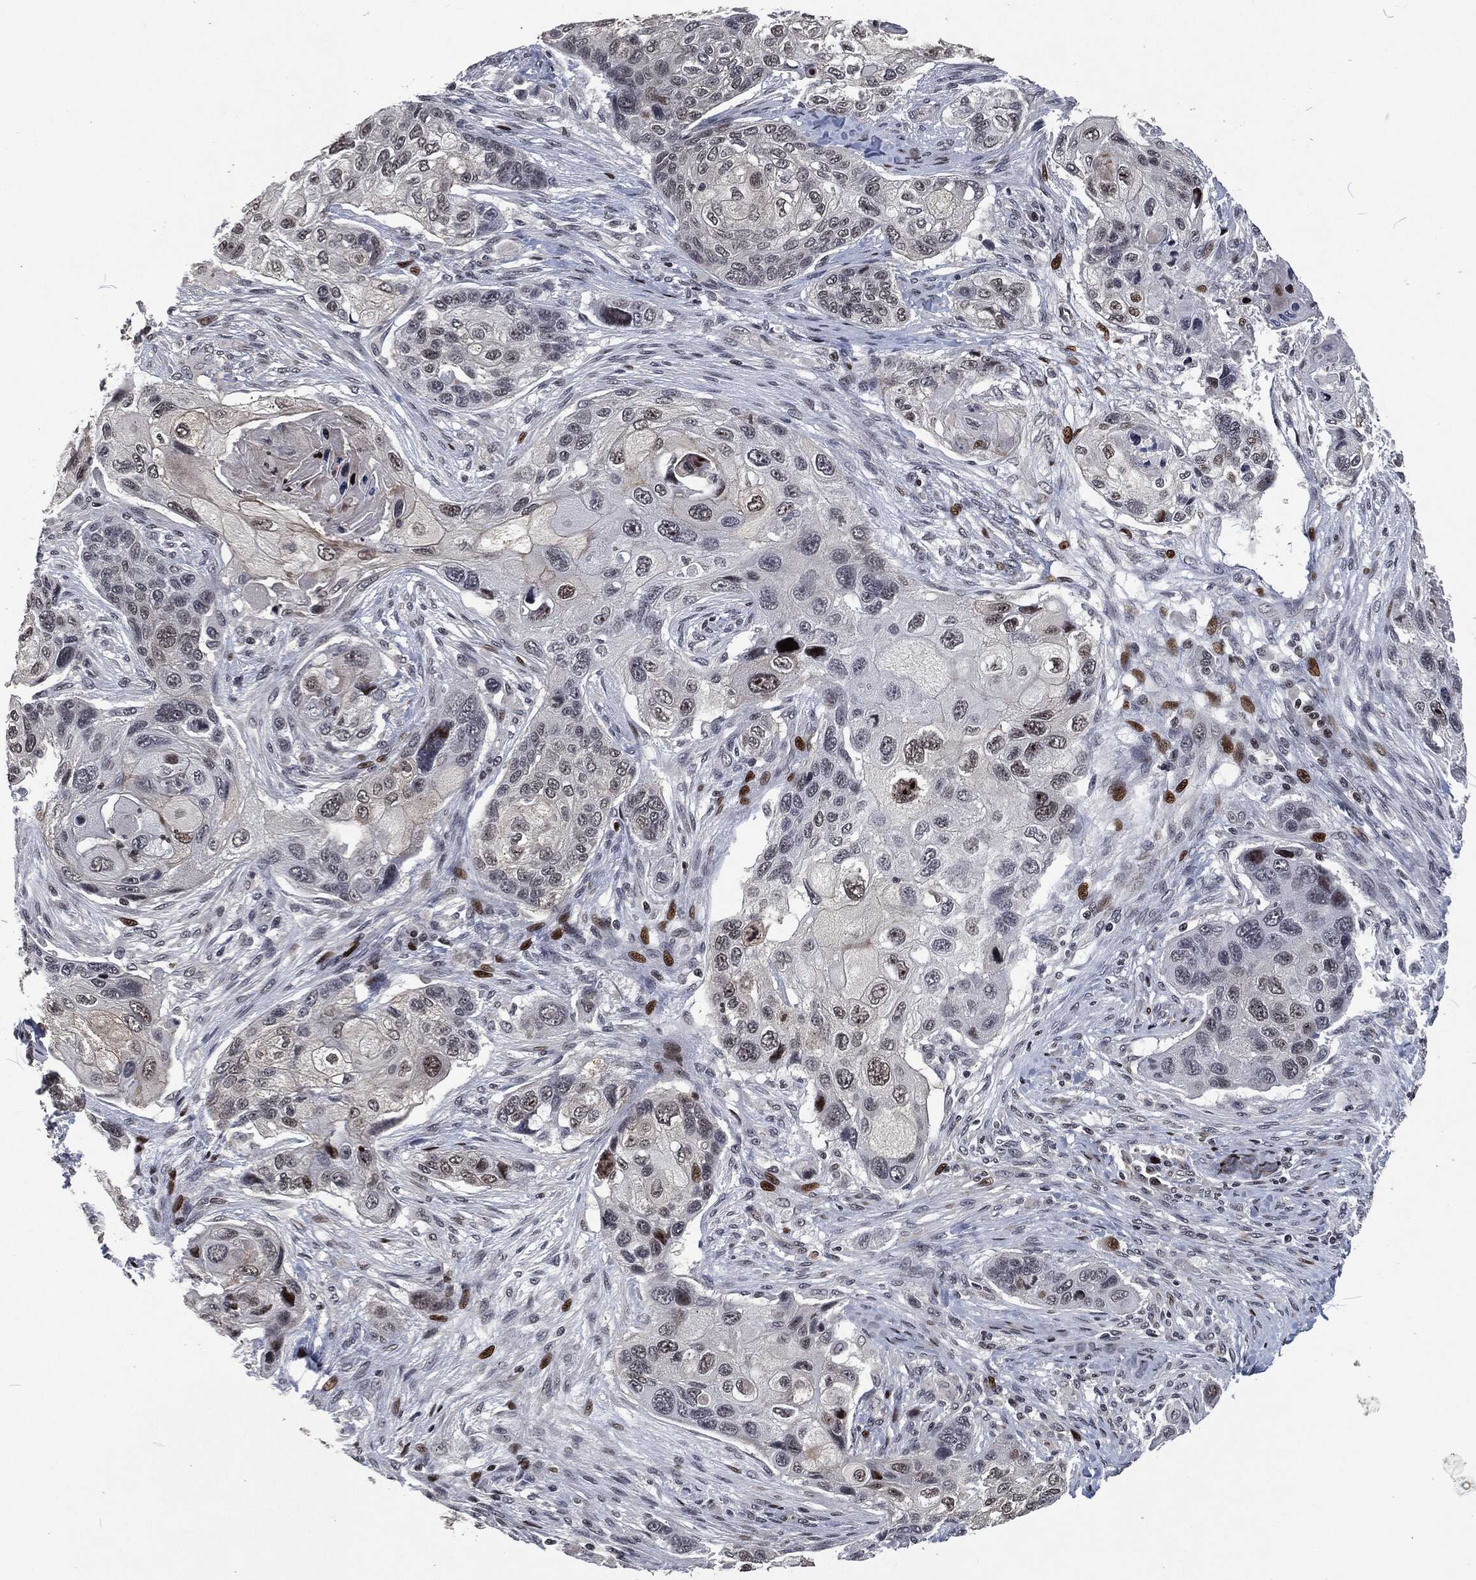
{"staining": {"intensity": "negative", "quantity": "none", "location": "none"}, "tissue": "lung cancer", "cell_type": "Tumor cells", "image_type": "cancer", "snomed": [{"axis": "morphology", "description": "Normal tissue, NOS"}, {"axis": "morphology", "description": "Squamous cell carcinoma, NOS"}, {"axis": "topography", "description": "Bronchus"}, {"axis": "topography", "description": "Lung"}], "caption": "This is a micrograph of IHC staining of lung cancer, which shows no expression in tumor cells. (DAB immunohistochemistry visualized using brightfield microscopy, high magnification).", "gene": "EGFR", "patient": {"sex": "male", "age": 69}}